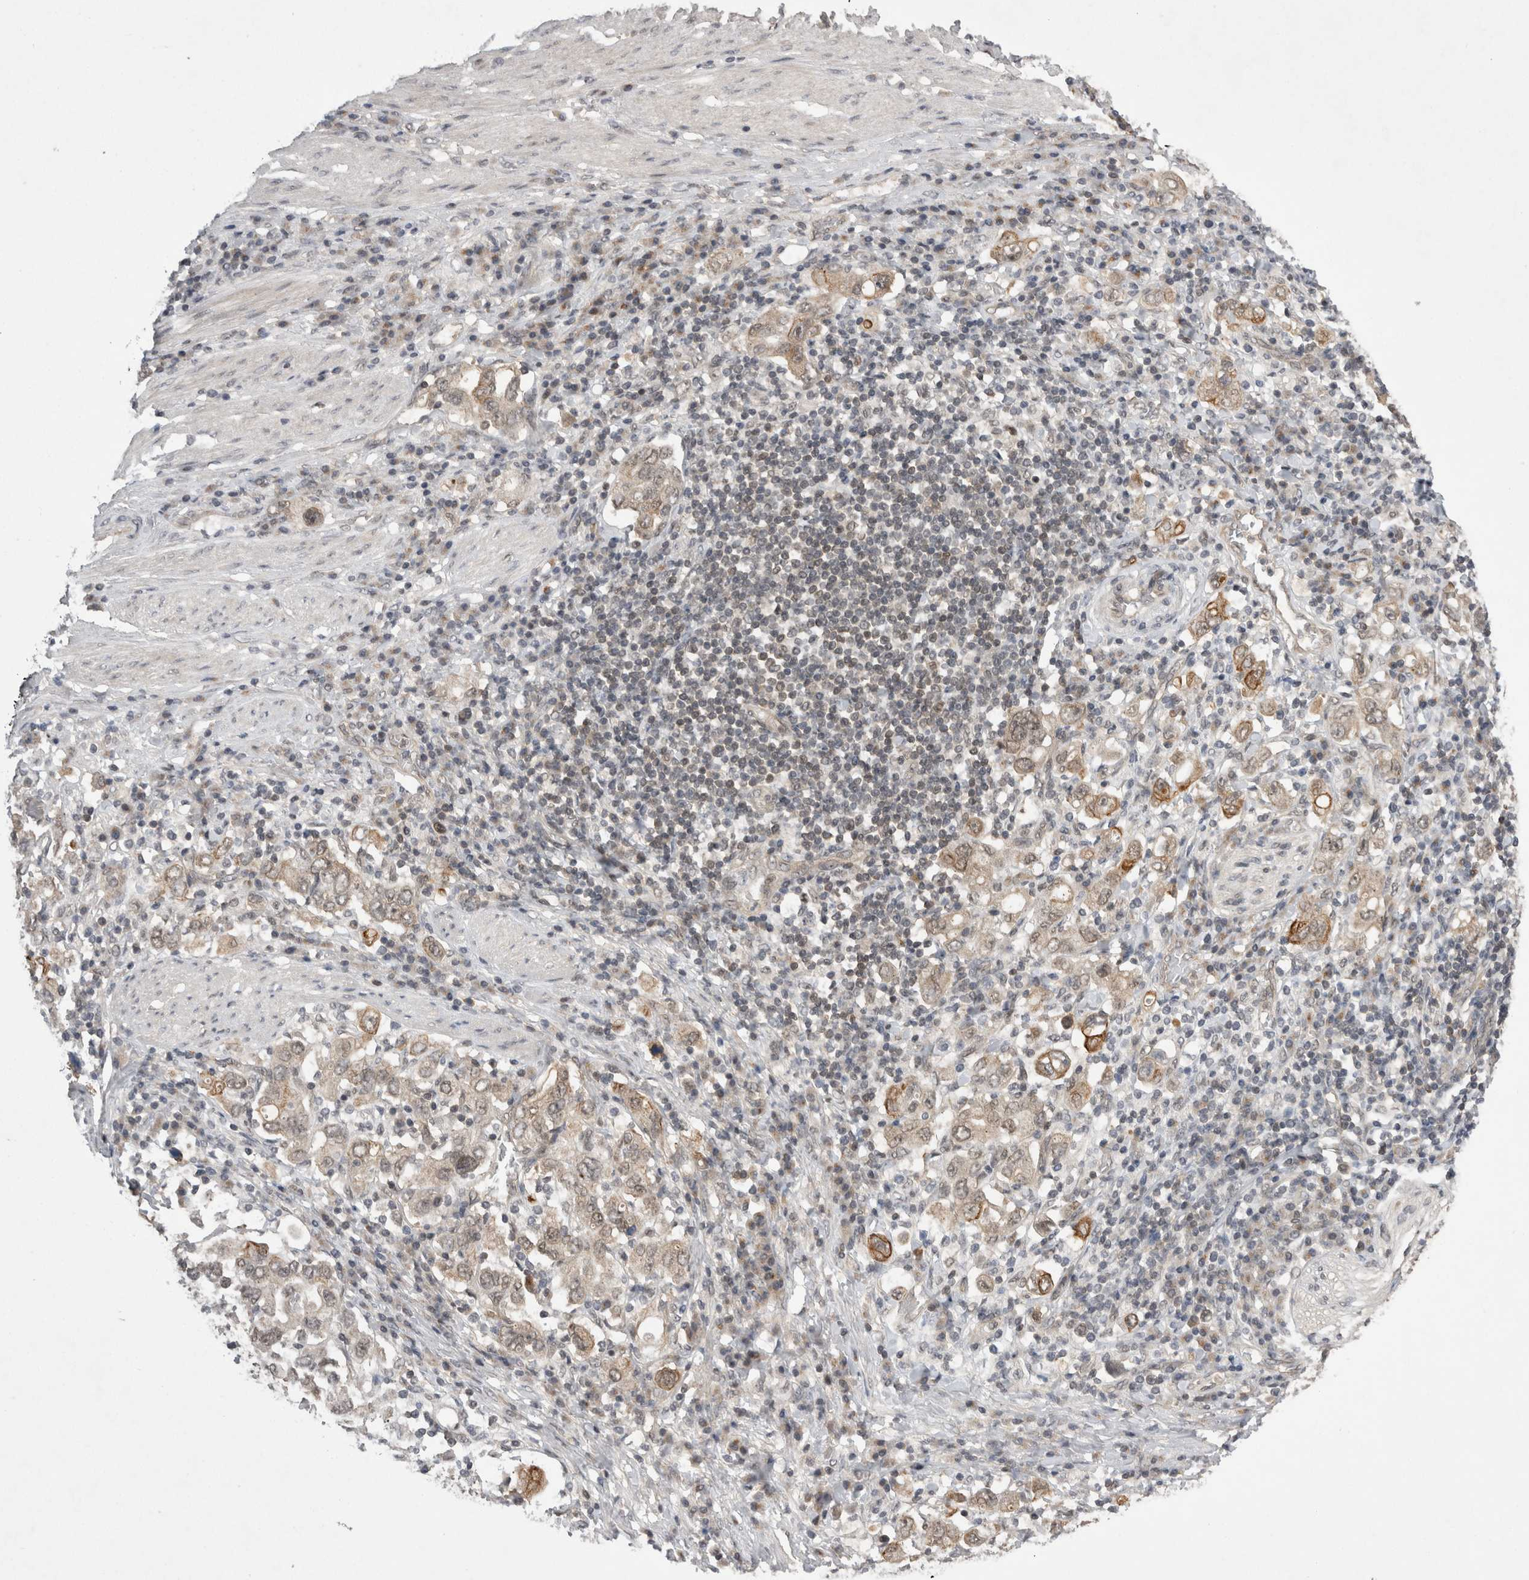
{"staining": {"intensity": "moderate", "quantity": "<25%", "location": "cytoplasmic/membranous"}, "tissue": "stomach cancer", "cell_type": "Tumor cells", "image_type": "cancer", "snomed": [{"axis": "morphology", "description": "Adenocarcinoma, NOS"}, {"axis": "topography", "description": "Stomach, upper"}], "caption": "Moderate cytoplasmic/membranous staining is identified in approximately <25% of tumor cells in stomach cancer (adenocarcinoma). (DAB (3,3'-diaminobenzidine) = brown stain, brightfield microscopy at high magnification).", "gene": "ZNF341", "patient": {"sex": "male", "age": 62}}